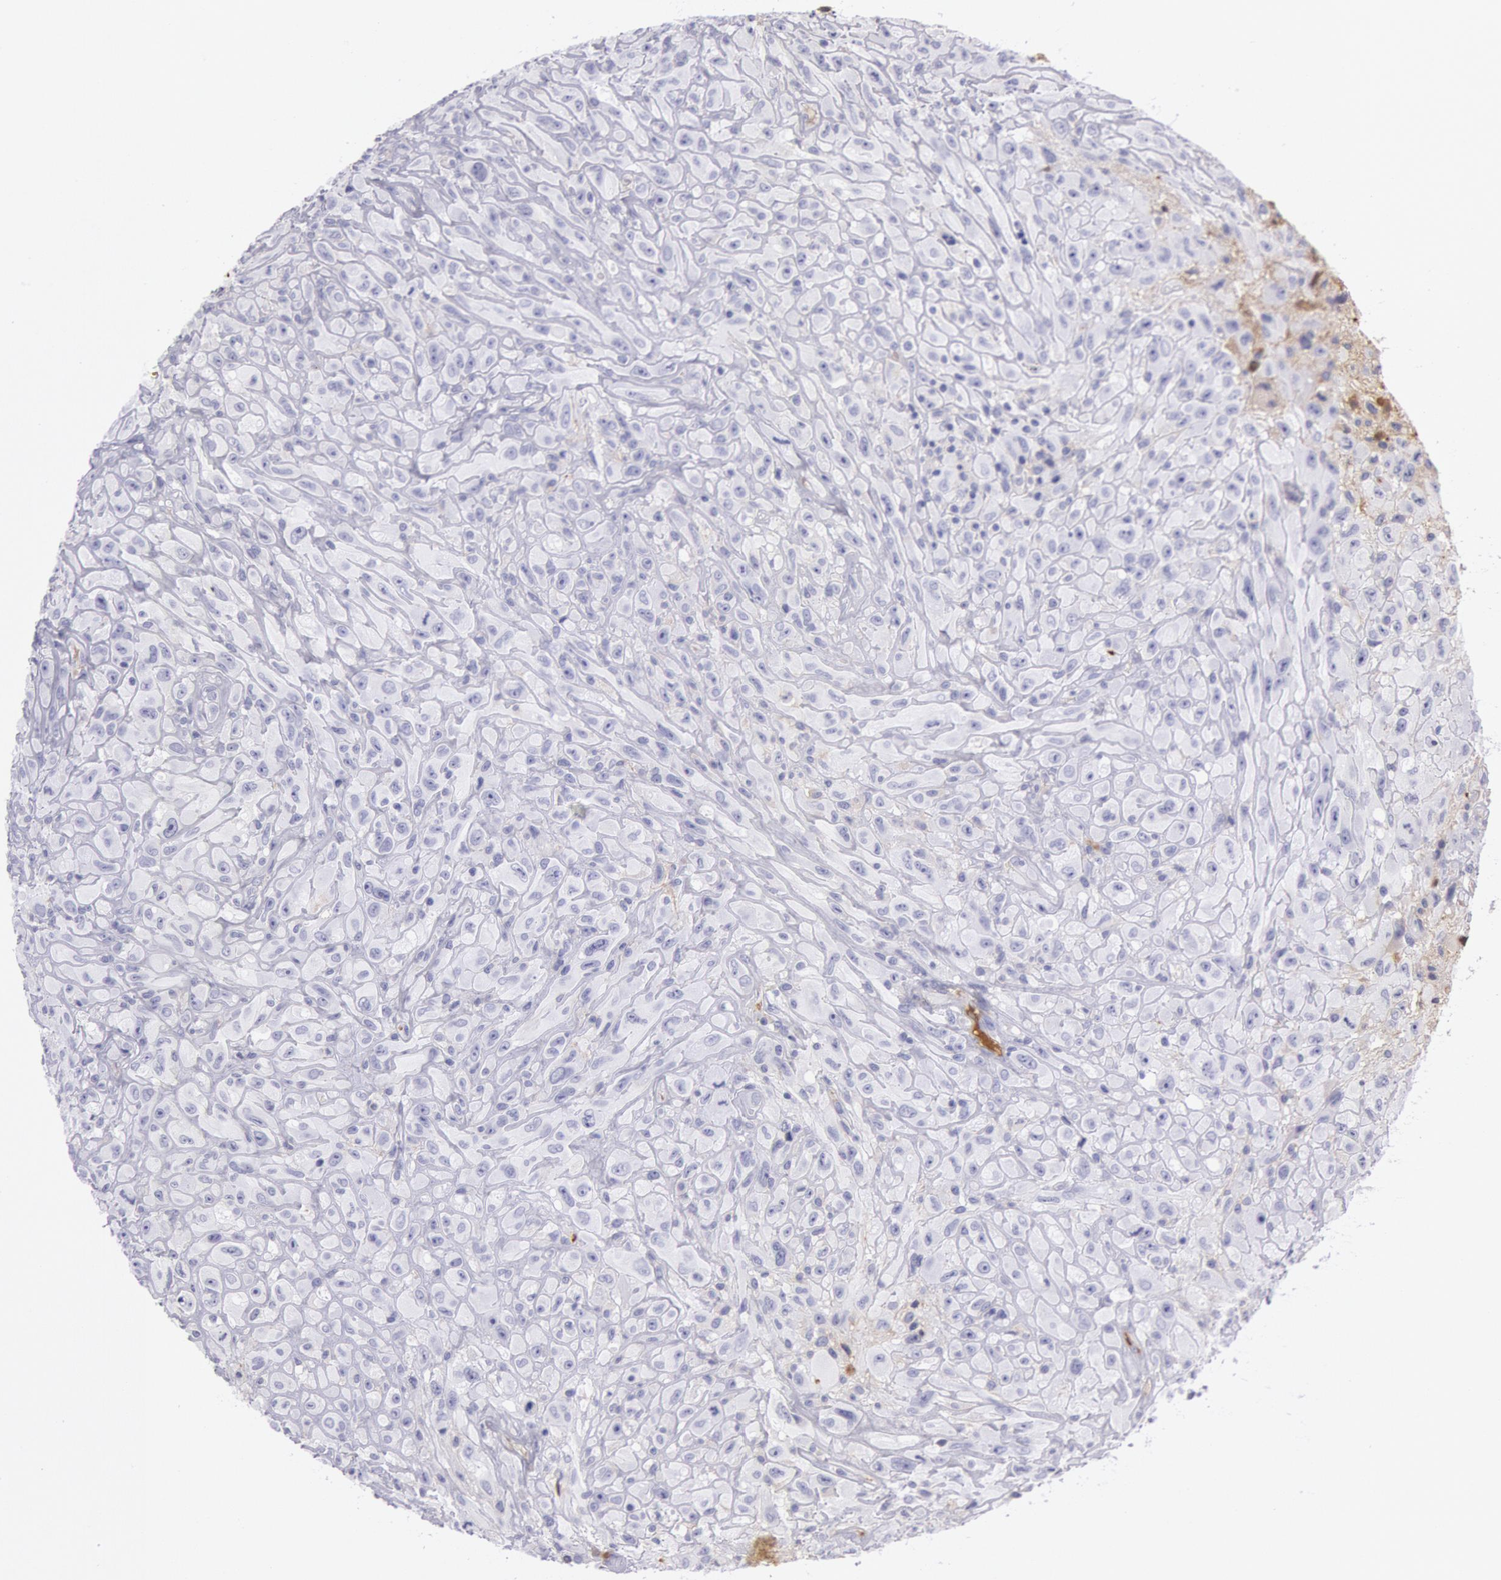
{"staining": {"intensity": "weak", "quantity": "<25%", "location": "cytoplasmic/membranous"}, "tissue": "glioma", "cell_type": "Tumor cells", "image_type": "cancer", "snomed": [{"axis": "morphology", "description": "Glioma, malignant, High grade"}, {"axis": "topography", "description": "Brain"}], "caption": "Image shows no significant protein staining in tumor cells of malignant high-grade glioma.", "gene": "IGHG1", "patient": {"sex": "male", "age": 48}}